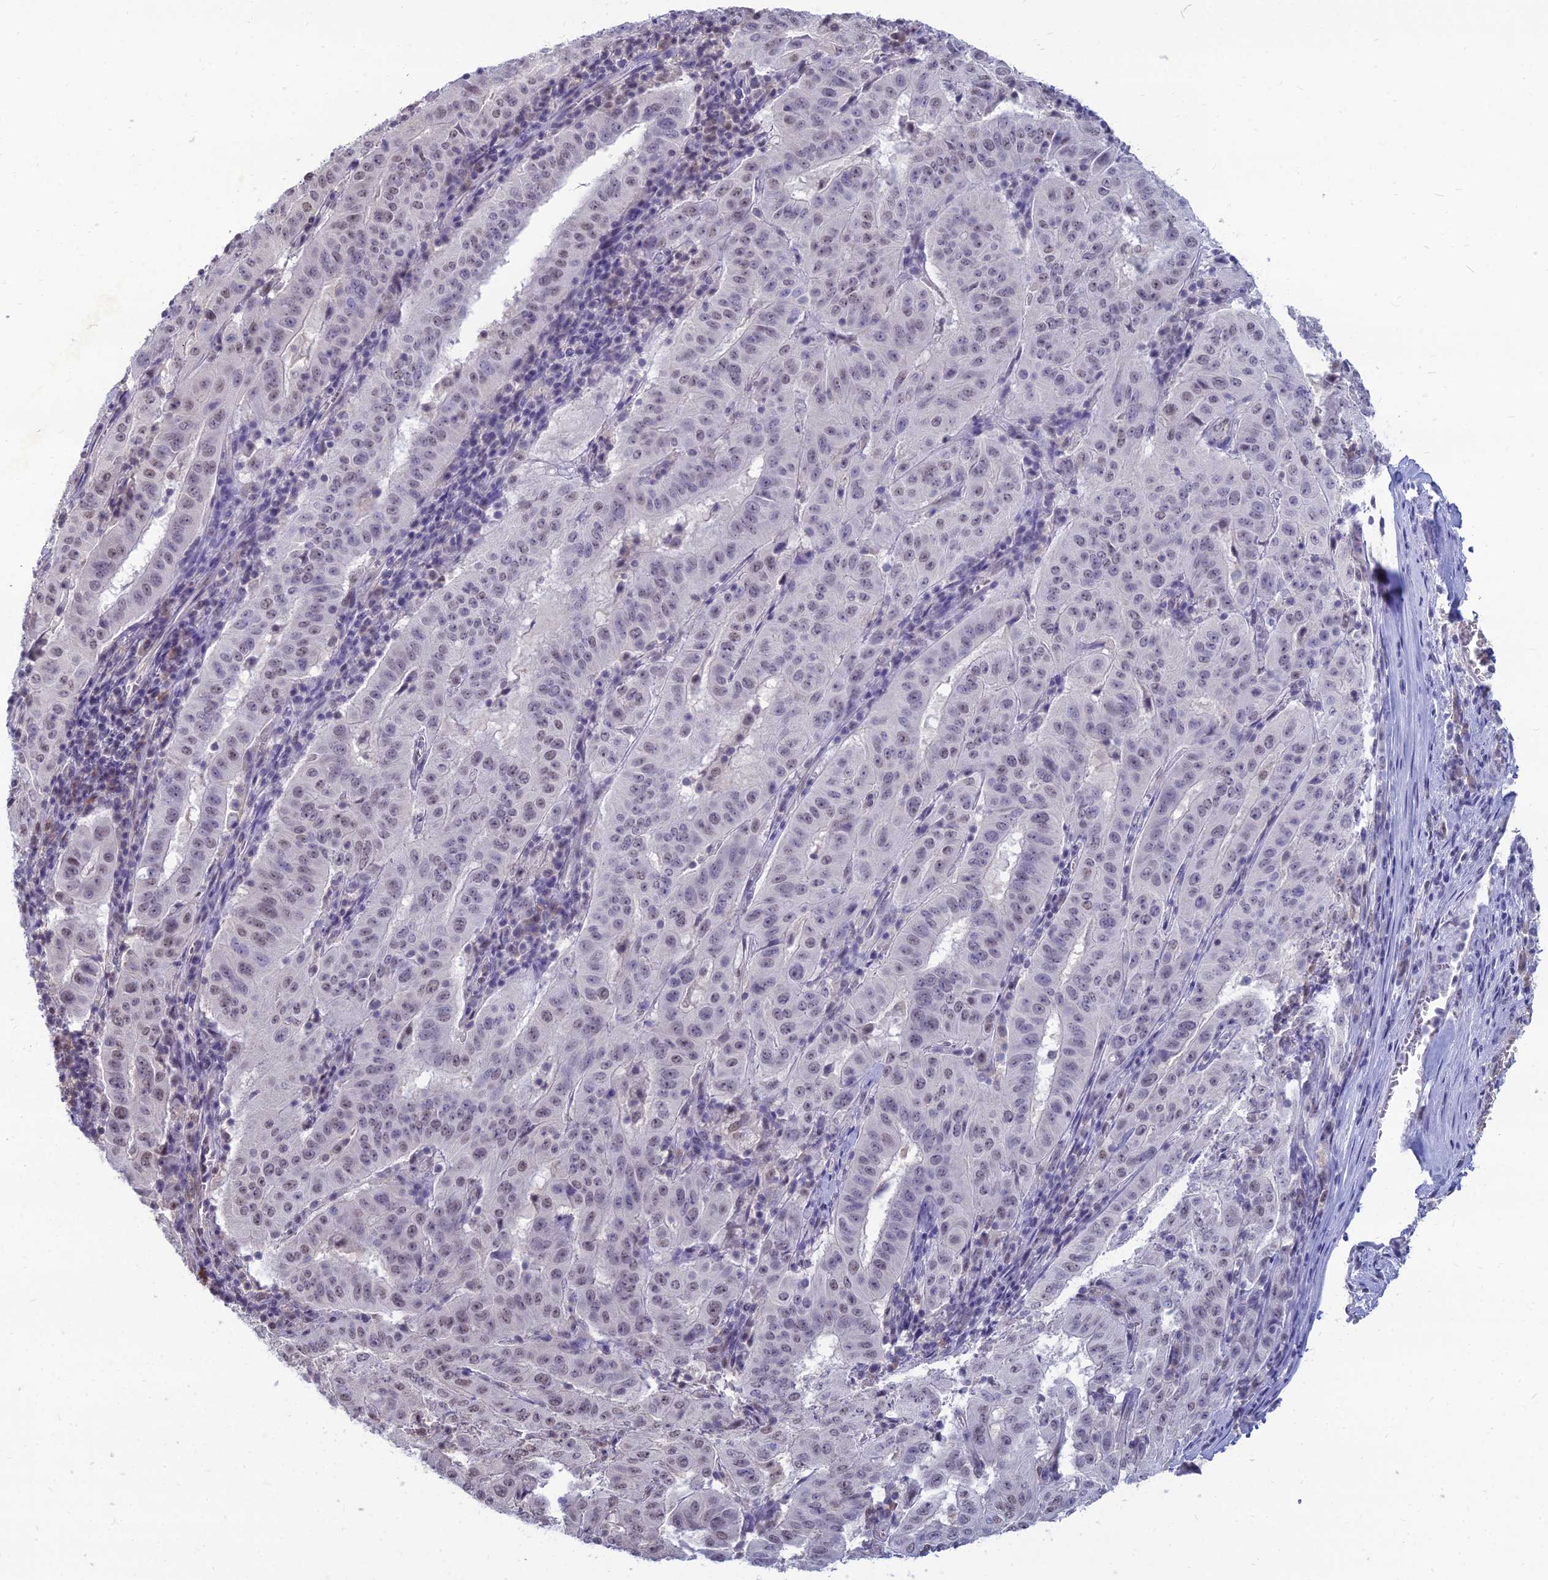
{"staining": {"intensity": "weak", "quantity": "<25%", "location": "nuclear"}, "tissue": "pancreatic cancer", "cell_type": "Tumor cells", "image_type": "cancer", "snomed": [{"axis": "morphology", "description": "Adenocarcinoma, NOS"}, {"axis": "topography", "description": "Pancreas"}], "caption": "Pancreatic cancer (adenocarcinoma) stained for a protein using immunohistochemistry reveals no positivity tumor cells.", "gene": "SRSF7", "patient": {"sex": "male", "age": 63}}